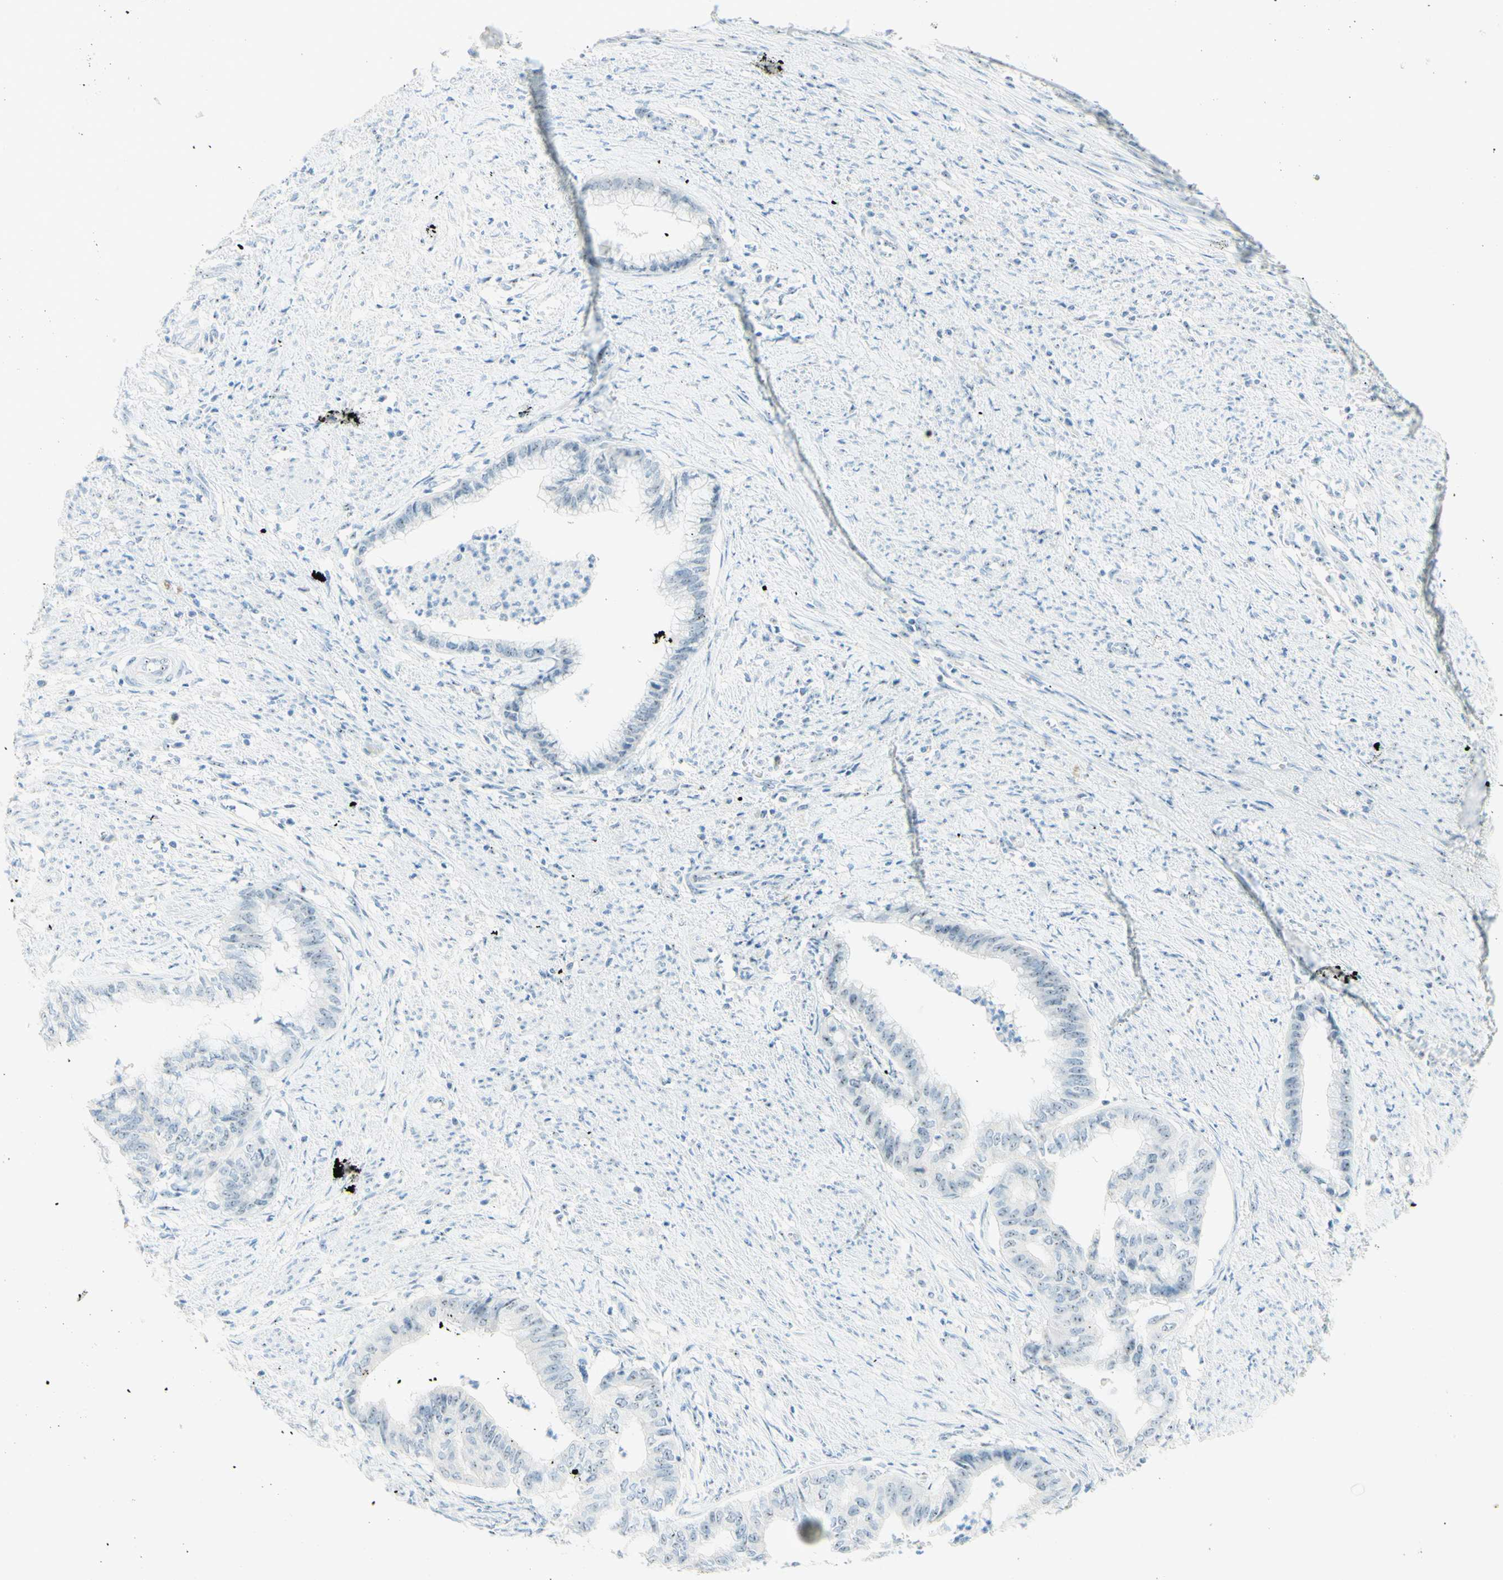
{"staining": {"intensity": "weak", "quantity": "25%-75%", "location": "nuclear"}, "tissue": "endometrial cancer", "cell_type": "Tumor cells", "image_type": "cancer", "snomed": [{"axis": "morphology", "description": "Necrosis, NOS"}, {"axis": "morphology", "description": "Adenocarcinoma, NOS"}, {"axis": "topography", "description": "Endometrium"}], "caption": "A brown stain labels weak nuclear staining of a protein in adenocarcinoma (endometrial) tumor cells. (IHC, brightfield microscopy, high magnification).", "gene": "FMR1NB", "patient": {"sex": "female", "age": 79}}